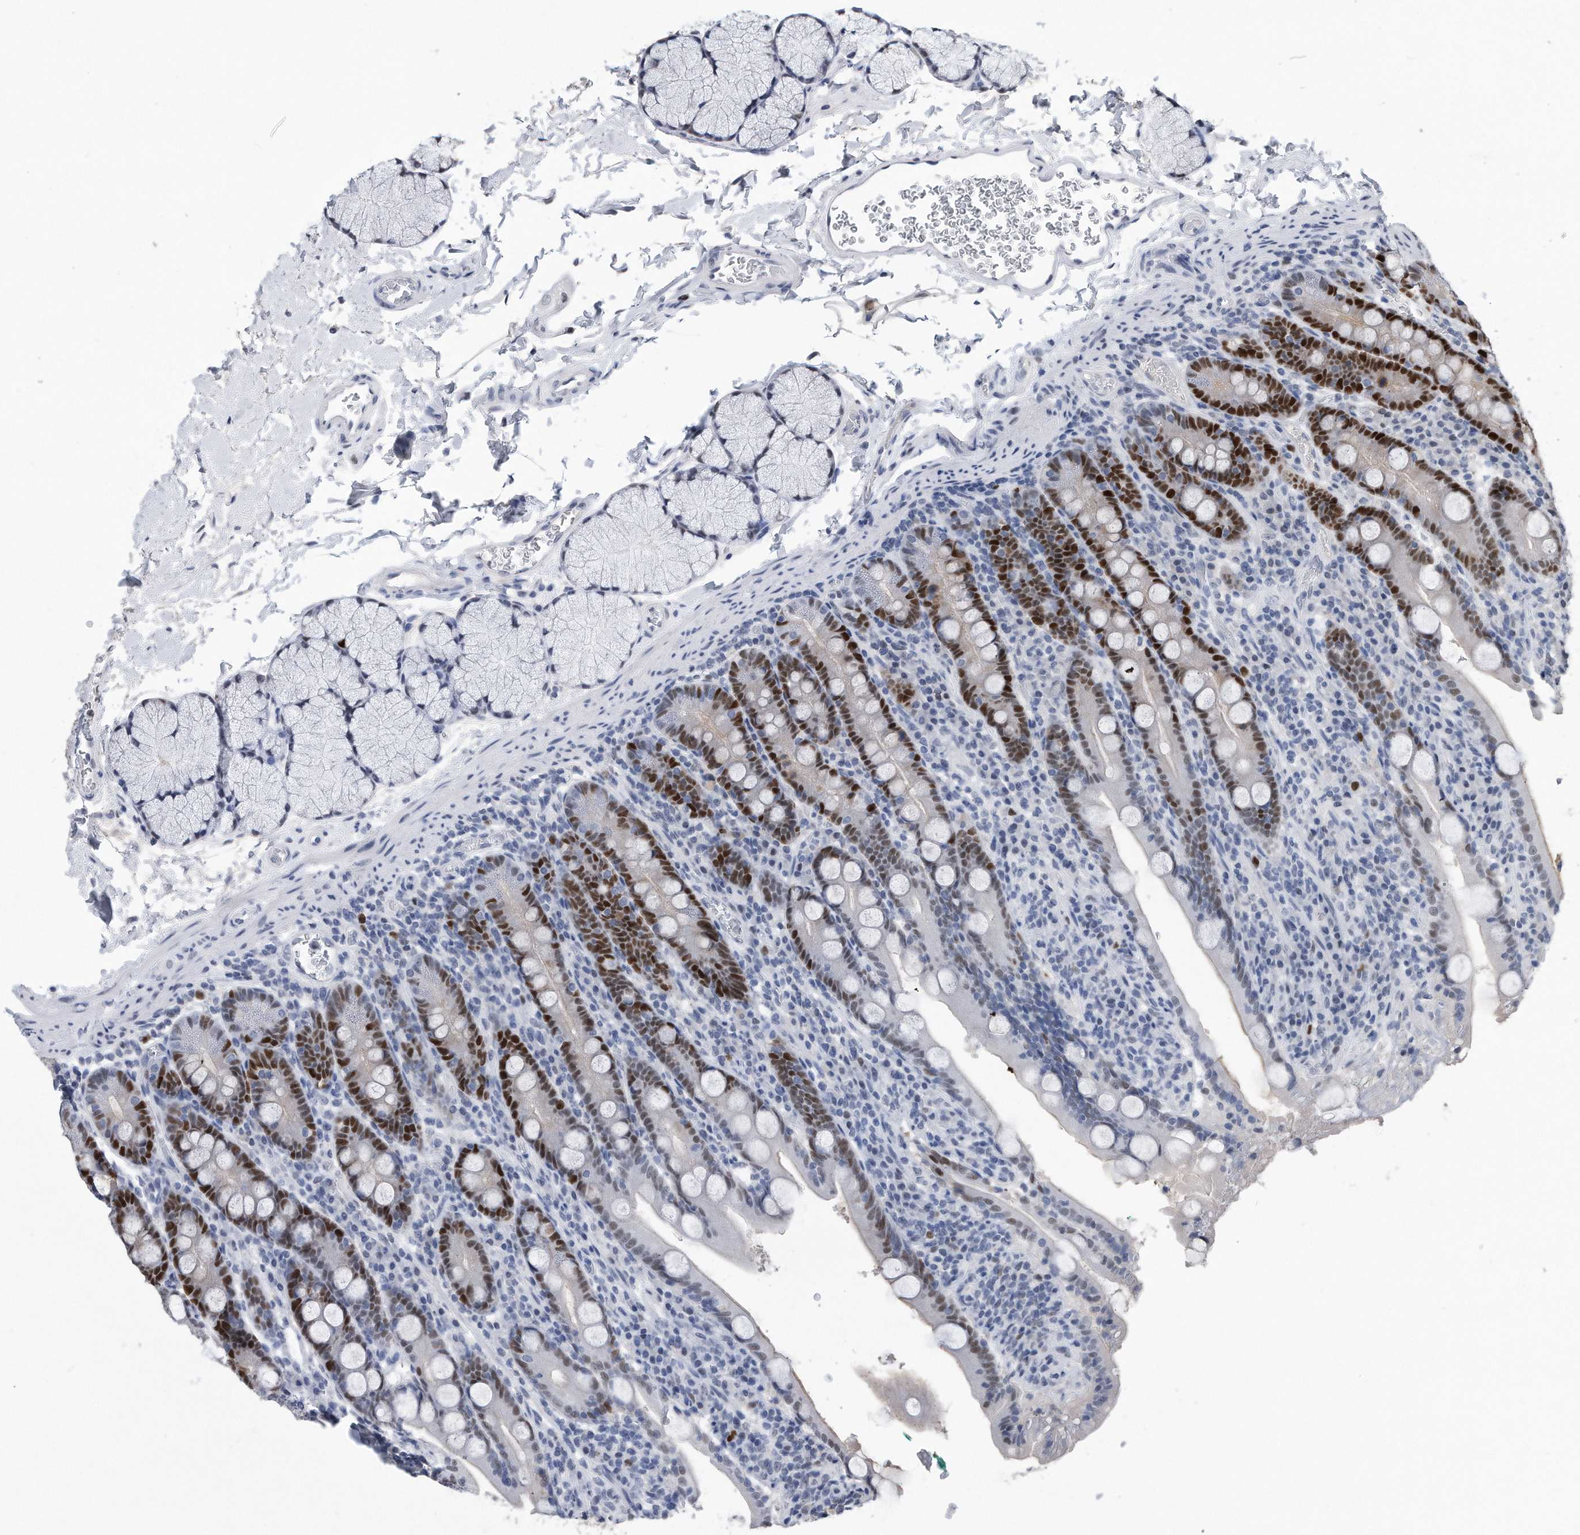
{"staining": {"intensity": "strong", "quantity": "<25%", "location": "nuclear"}, "tissue": "duodenum", "cell_type": "Glandular cells", "image_type": "normal", "snomed": [{"axis": "morphology", "description": "Normal tissue, NOS"}, {"axis": "topography", "description": "Duodenum"}], "caption": "This photomicrograph shows IHC staining of benign duodenum, with medium strong nuclear expression in about <25% of glandular cells.", "gene": "PCNA", "patient": {"sex": "male", "age": 35}}